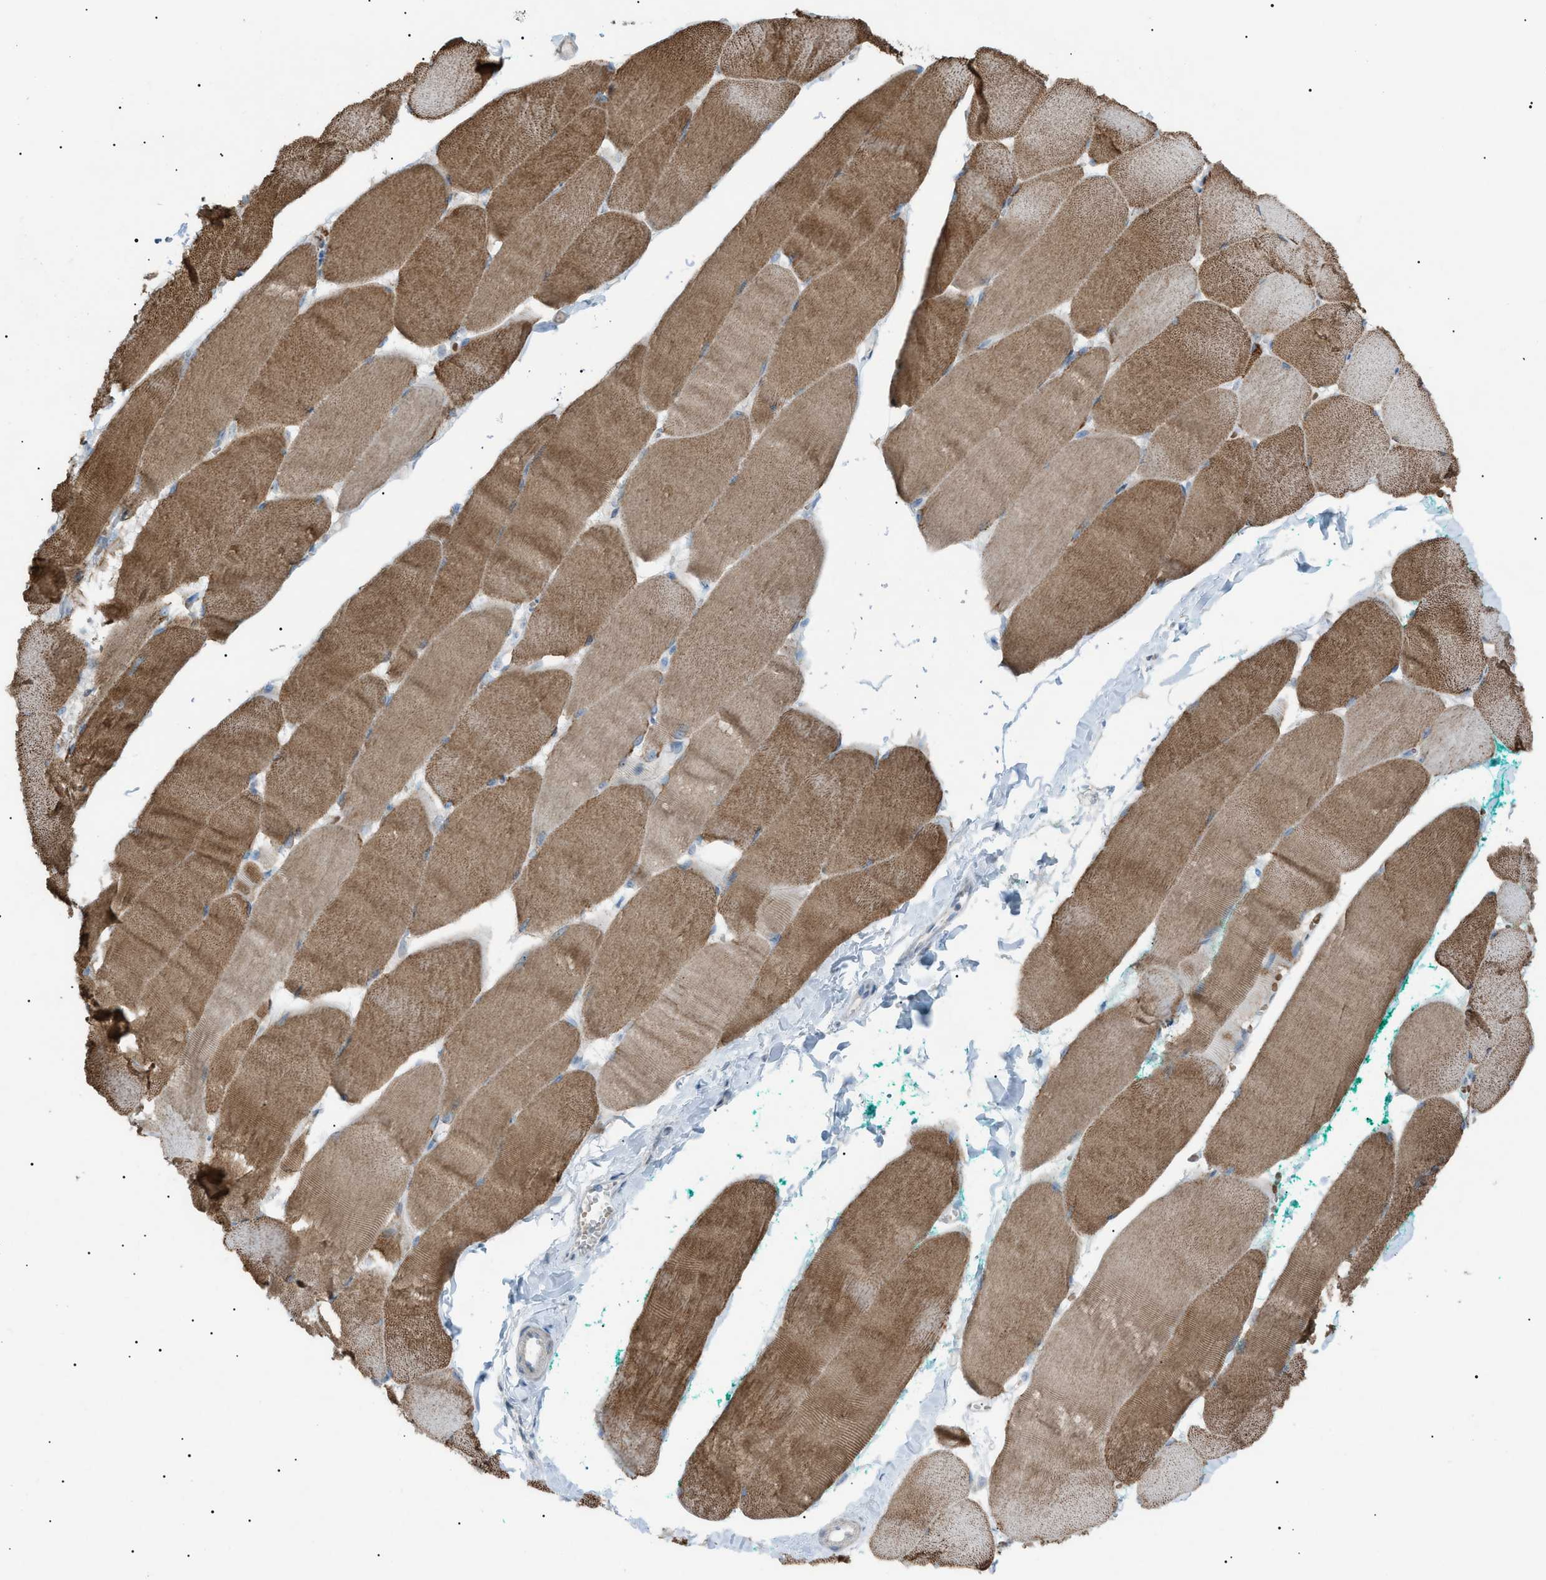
{"staining": {"intensity": "moderate", "quantity": ">75%", "location": "cytoplasmic/membranous"}, "tissue": "skeletal muscle", "cell_type": "Myocytes", "image_type": "normal", "snomed": [{"axis": "morphology", "description": "Normal tissue, NOS"}, {"axis": "morphology", "description": "Squamous cell carcinoma, NOS"}, {"axis": "topography", "description": "Skeletal muscle"}], "caption": "A medium amount of moderate cytoplasmic/membranous expression is appreciated in about >75% of myocytes in normal skeletal muscle. The protein of interest is shown in brown color, while the nuclei are stained blue.", "gene": "ZNF516", "patient": {"sex": "male", "age": 51}}